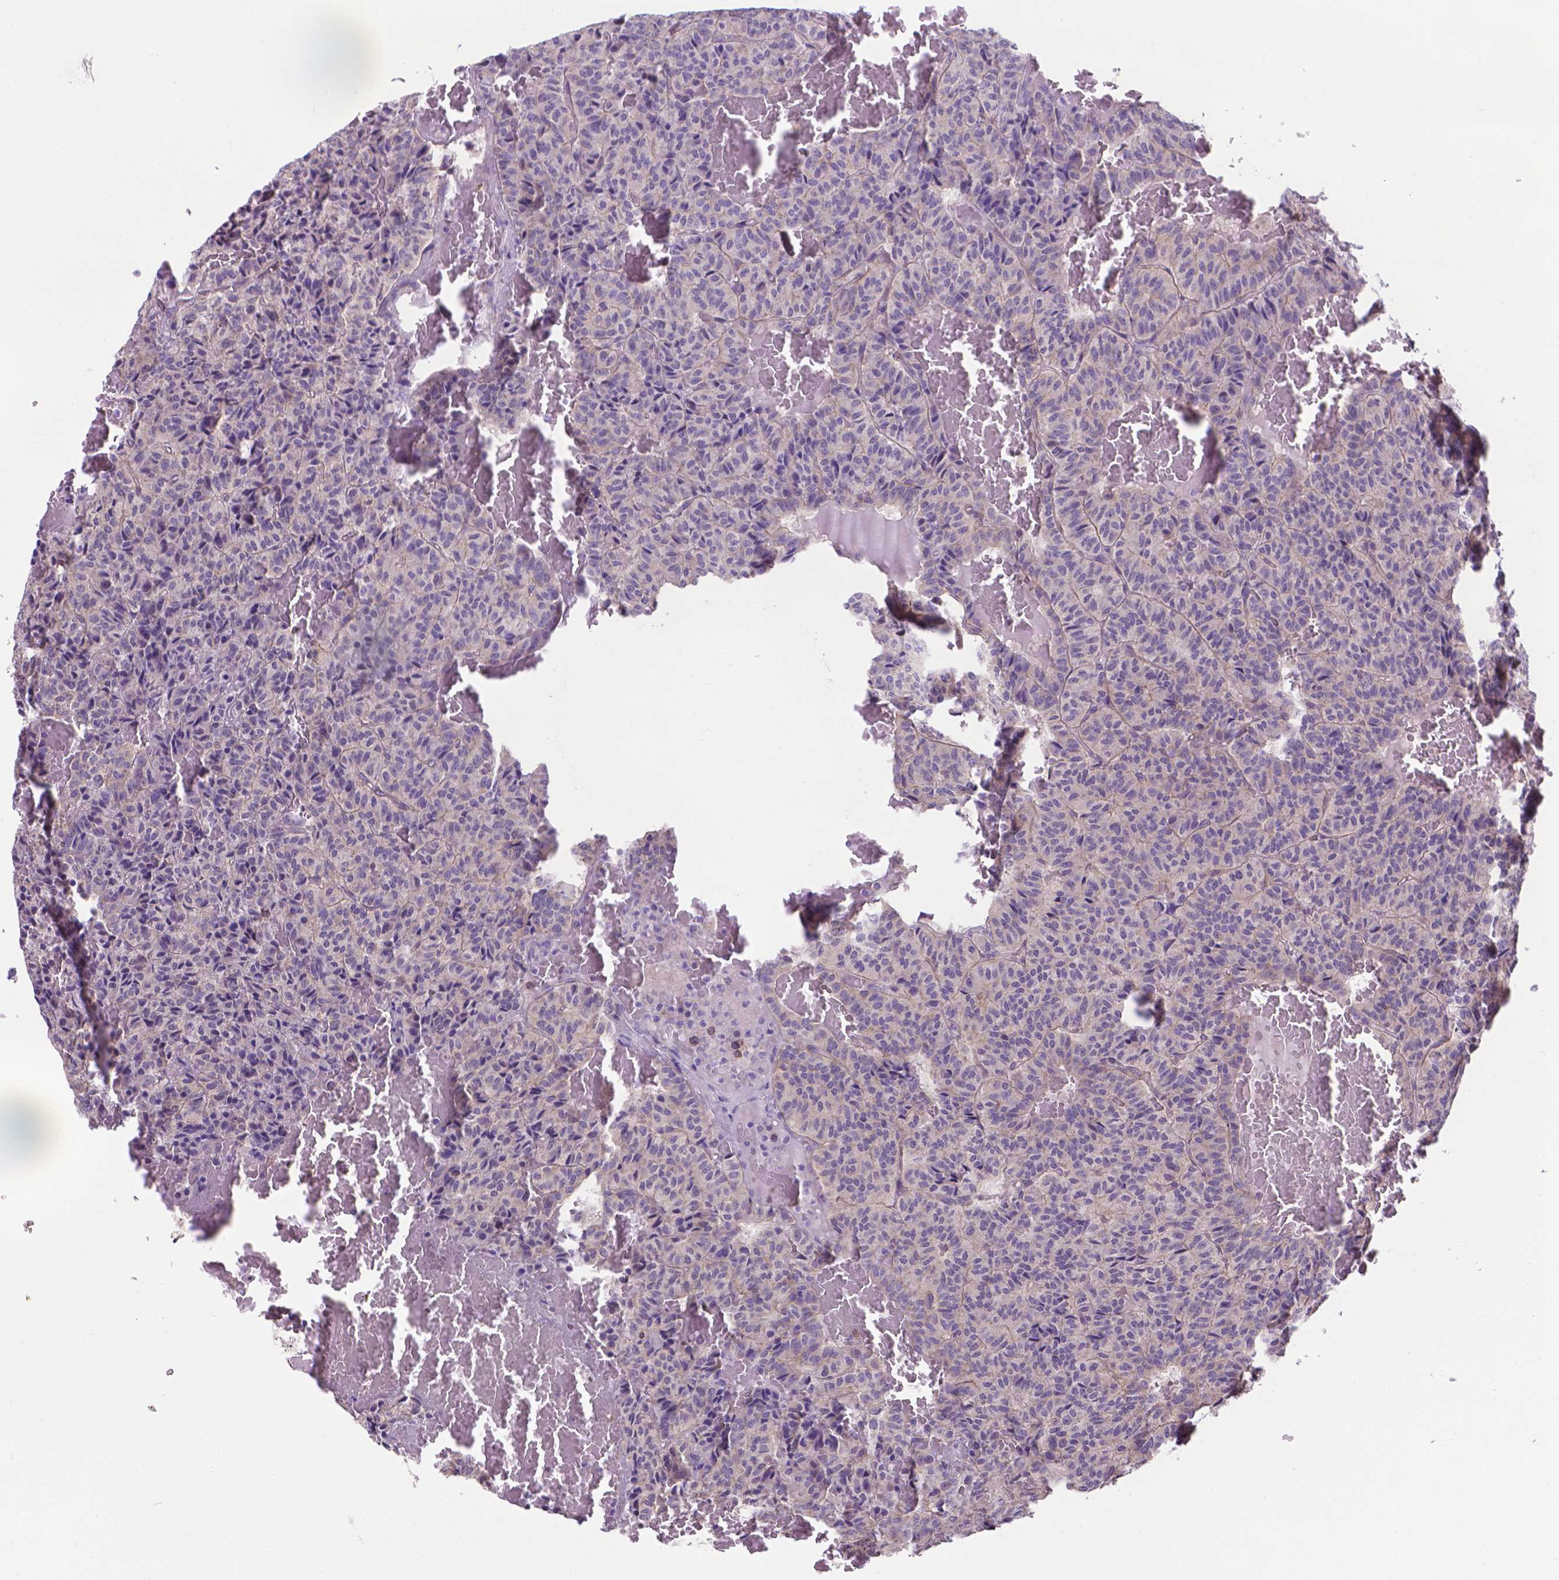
{"staining": {"intensity": "negative", "quantity": "none", "location": "none"}, "tissue": "carcinoid", "cell_type": "Tumor cells", "image_type": "cancer", "snomed": [{"axis": "morphology", "description": "Carcinoid, malignant, NOS"}, {"axis": "topography", "description": "Lung"}], "caption": "An image of carcinoid stained for a protein exhibits no brown staining in tumor cells.", "gene": "GPR63", "patient": {"sex": "male", "age": 70}}